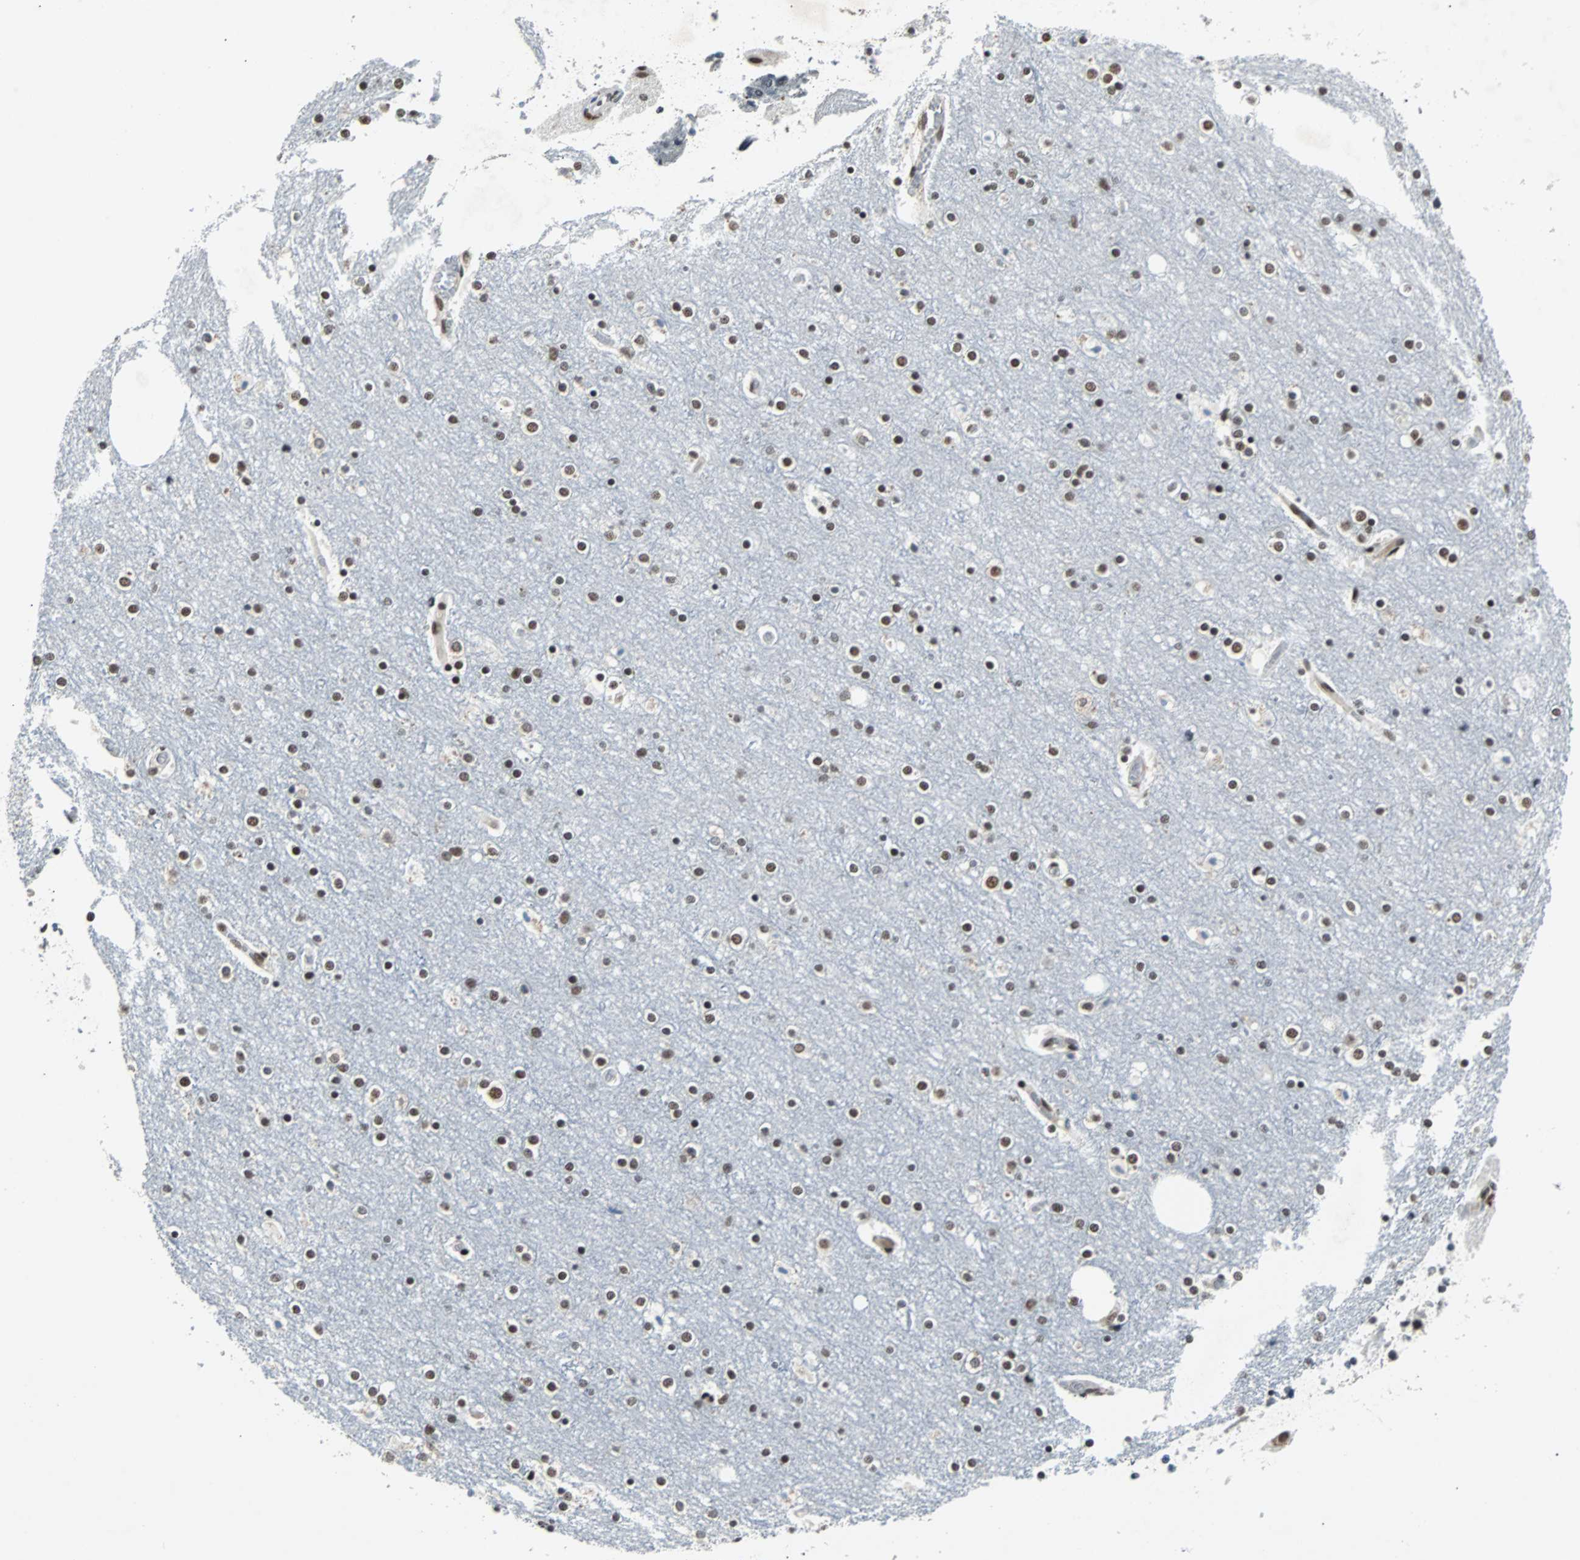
{"staining": {"intensity": "moderate", "quantity": "25%-75%", "location": "nuclear"}, "tissue": "cerebral cortex", "cell_type": "Endothelial cells", "image_type": "normal", "snomed": [{"axis": "morphology", "description": "Normal tissue, NOS"}, {"axis": "topography", "description": "Cerebral cortex"}], "caption": "Immunohistochemical staining of normal cerebral cortex reveals moderate nuclear protein expression in about 25%-75% of endothelial cells.", "gene": "GATAD2A", "patient": {"sex": "female", "age": 54}}